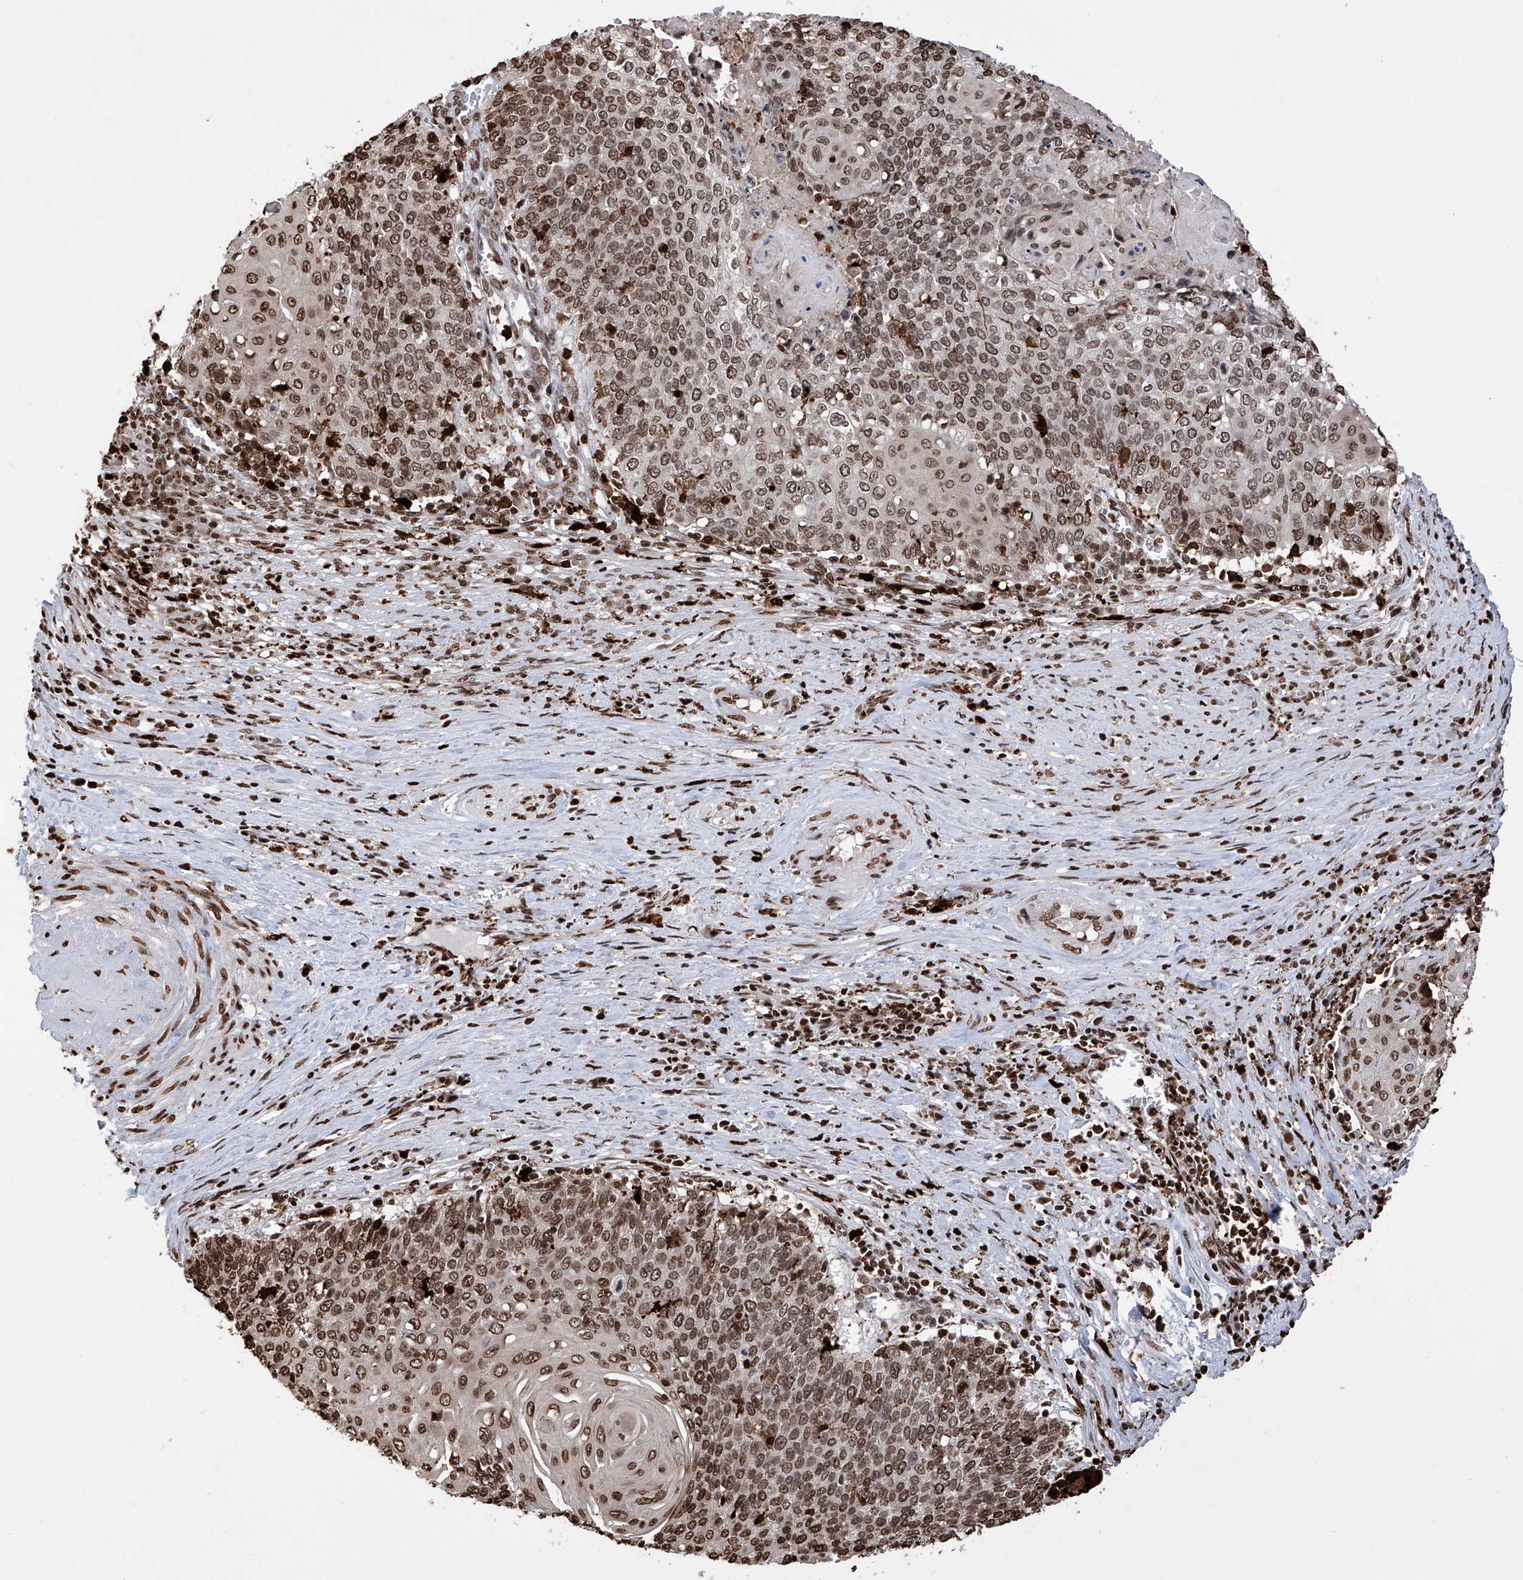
{"staining": {"intensity": "moderate", "quantity": ">75%", "location": "nuclear"}, "tissue": "cervical cancer", "cell_type": "Tumor cells", "image_type": "cancer", "snomed": [{"axis": "morphology", "description": "Squamous cell carcinoma, NOS"}, {"axis": "topography", "description": "Cervix"}], "caption": "Immunohistochemistry of human squamous cell carcinoma (cervical) reveals medium levels of moderate nuclear positivity in approximately >75% of tumor cells. (brown staining indicates protein expression, while blue staining denotes nuclei).", "gene": "CFAP410", "patient": {"sex": "female", "age": 39}}